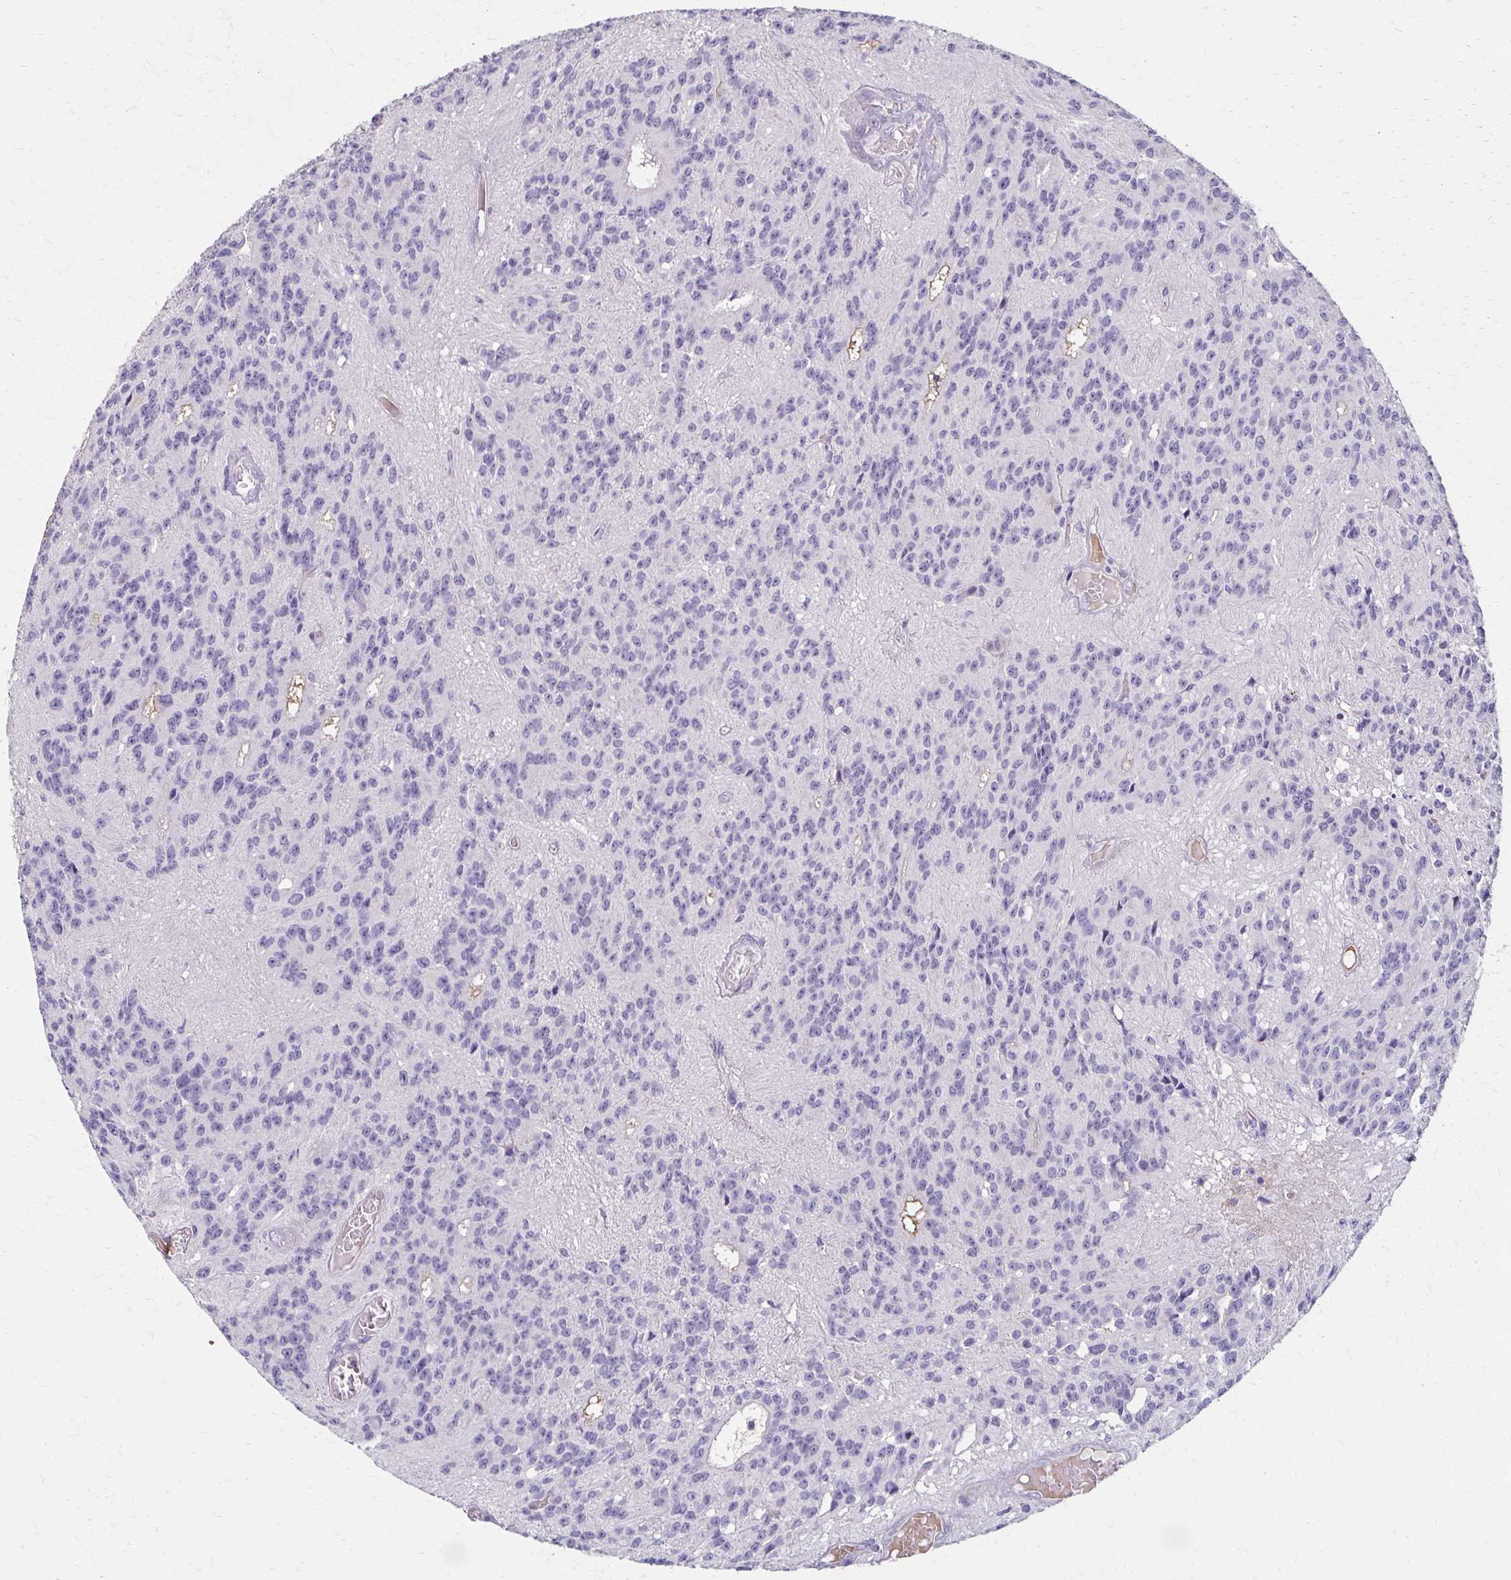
{"staining": {"intensity": "negative", "quantity": "none", "location": "none"}, "tissue": "glioma", "cell_type": "Tumor cells", "image_type": "cancer", "snomed": [{"axis": "morphology", "description": "Glioma, malignant, Low grade"}, {"axis": "topography", "description": "Brain"}], "caption": "IHC photomicrograph of human glioma stained for a protein (brown), which displays no staining in tumor cells.", "gene": "BBS12", "patient": {"sex": "male", "age": 31}}